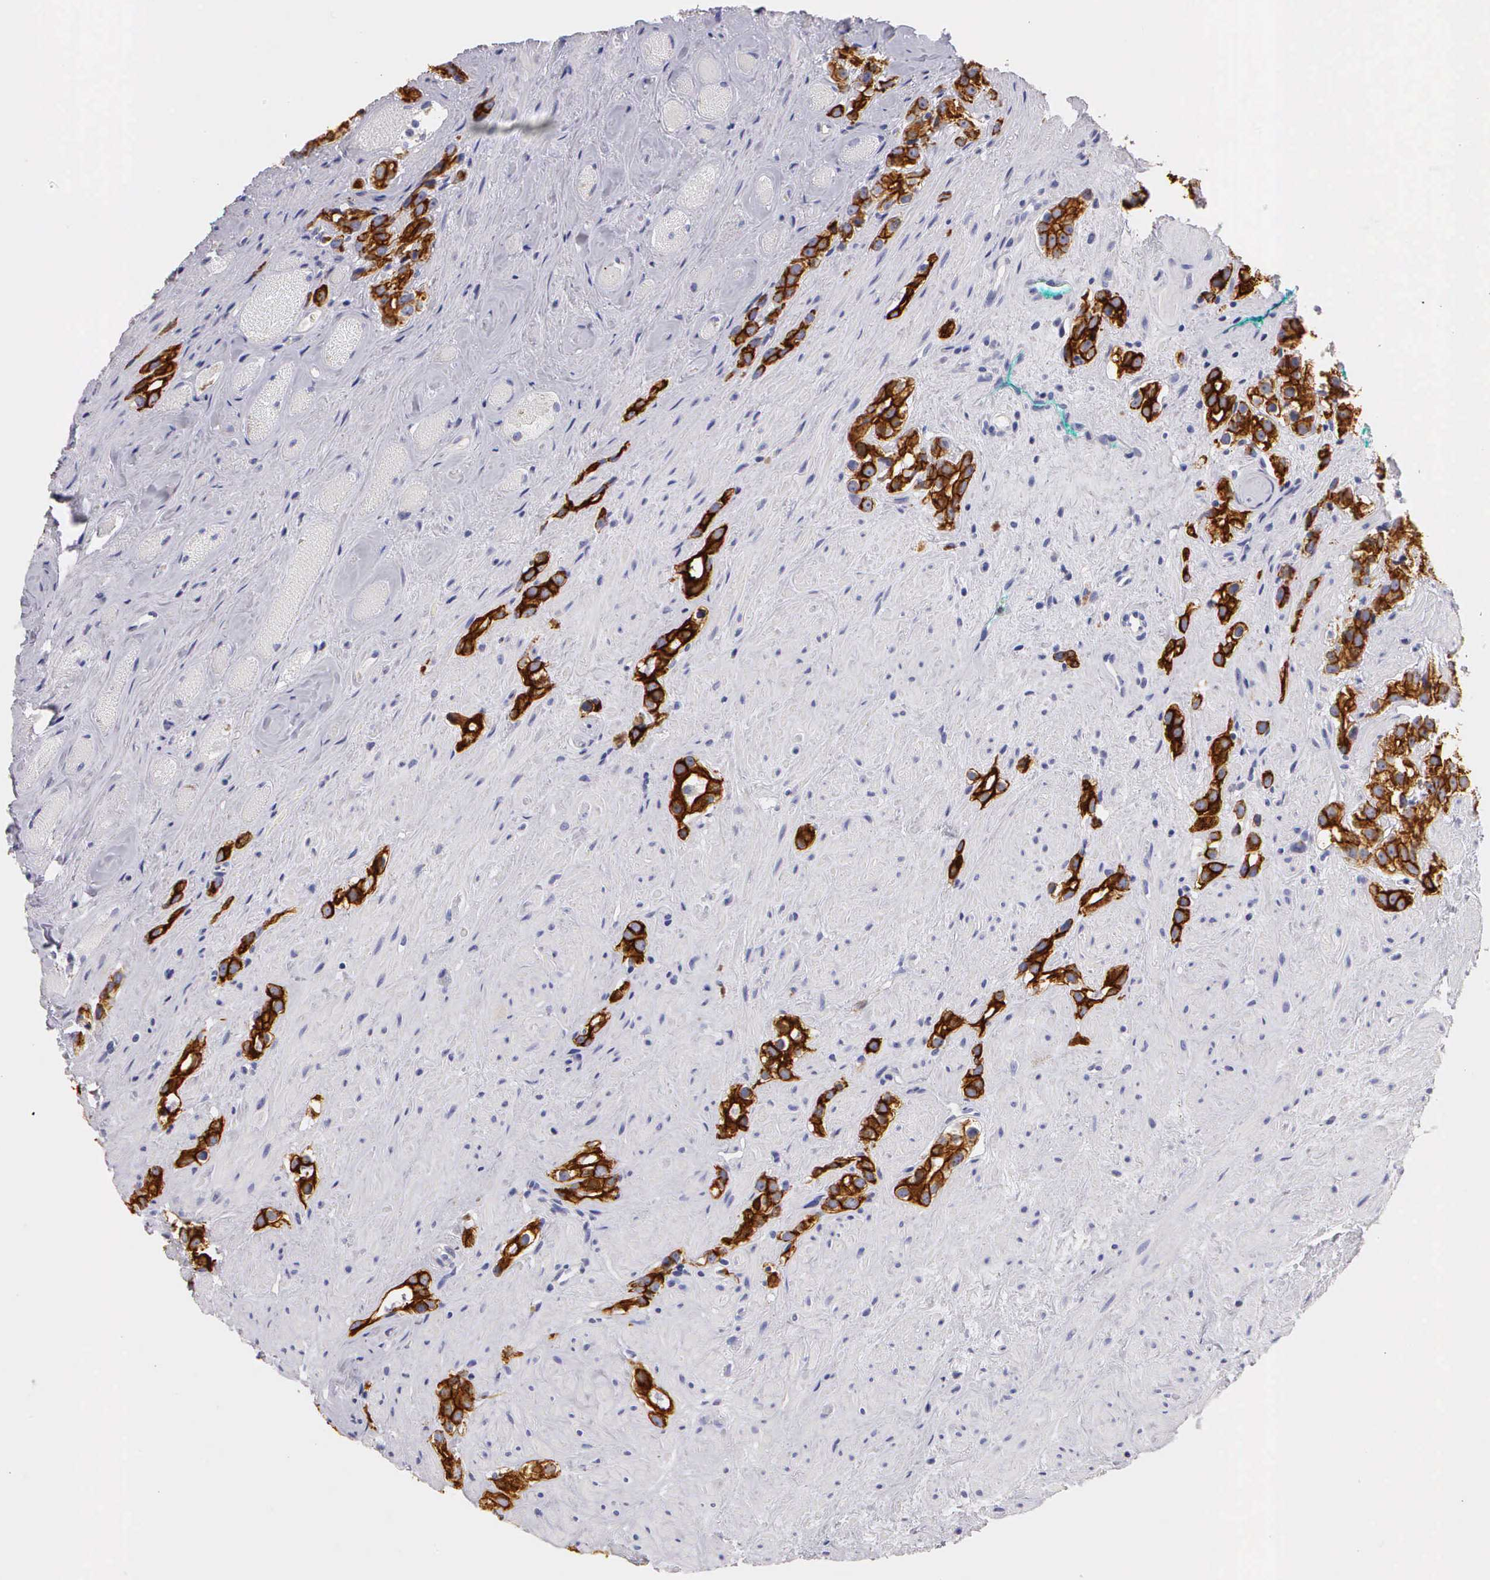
{"staining": {"intensity": "strong", "quantity": "25%-75%", "location": "cytoplasmic/membranous"}, "tissue": "prostate cancer", "cell_type": "Tumor cells", "image_type": "cancer", "snomed": [{"axis": "morphology", "description": "Adenocarcinoma, Medium grade"}, {"axis": "topography", "description": "Prostate"}], "caption": "IHC micrograph of neoplastic tissue: human prostate adenocarcinoma (medium-grade) stained using immunohistochemistry shows high levels of strong protein expression localized specifically in the cytoplasmic/membranous of tumor cells, appearing as a cytoplasmic/membranous brown color.", "gene": "KRT17", "patient": {"sex": "male", "age": 73}}